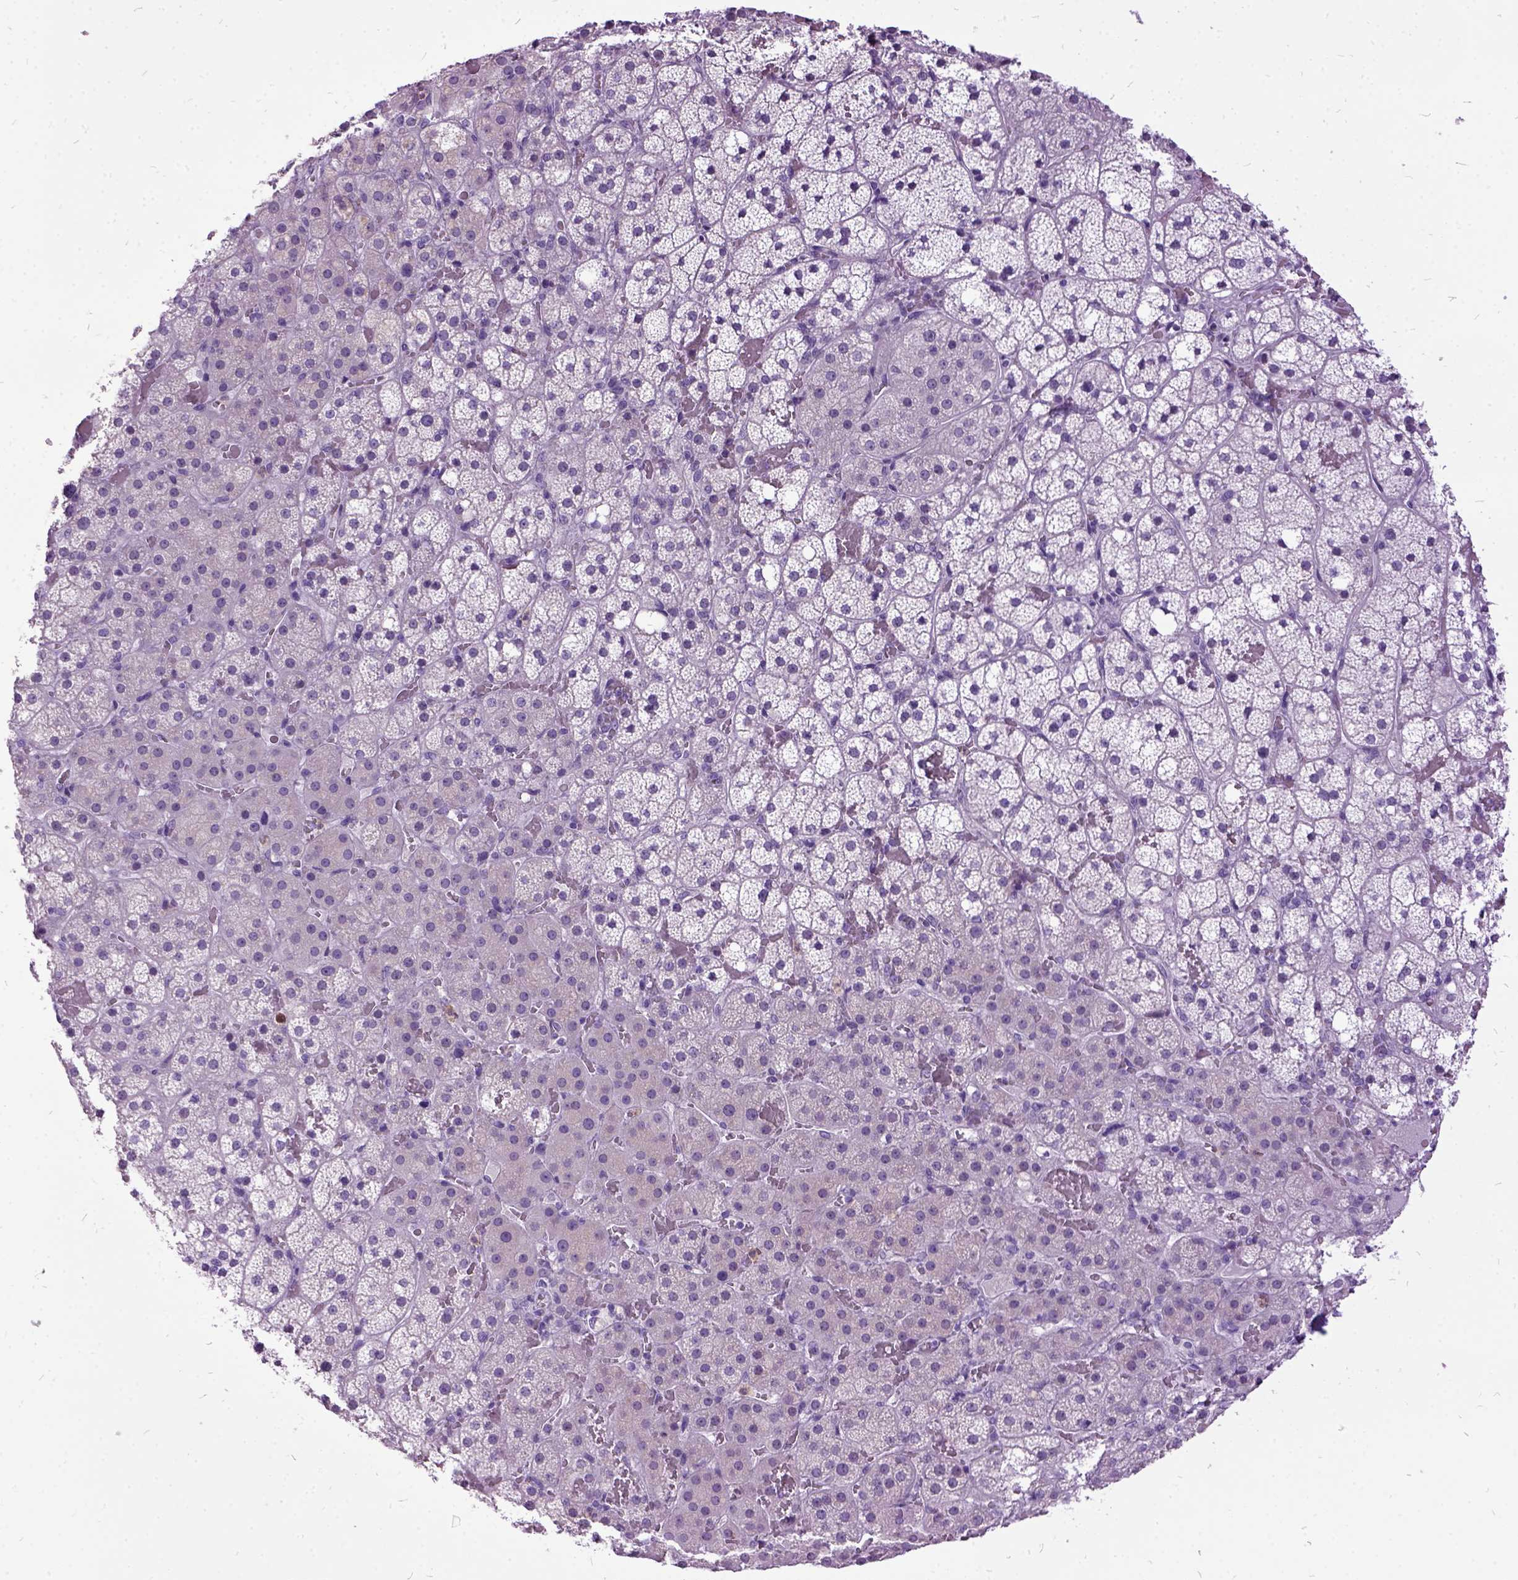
{"staining": {"intensity": "negative", "quantity": "none", "location": "none"}, "tissue": "adrenal gland", "cell_type": "Glandular cells", "image_type": "normal", "snomed": [{"axis": "morphology", "description": "Normal tissue, NOS"}, {"axis": "topography", "description": "Adrenal gland"}], "caption": "Immunohistochemical staining of unremarkable adrenal gland reveals no significant staining in glandular cells. (DAB (3,3'-diaminobenzidine) IHC visualized using brightfield microscopy, high magnification).", "gene": "MME", "patient": {"sex": "male", "age": 53}}